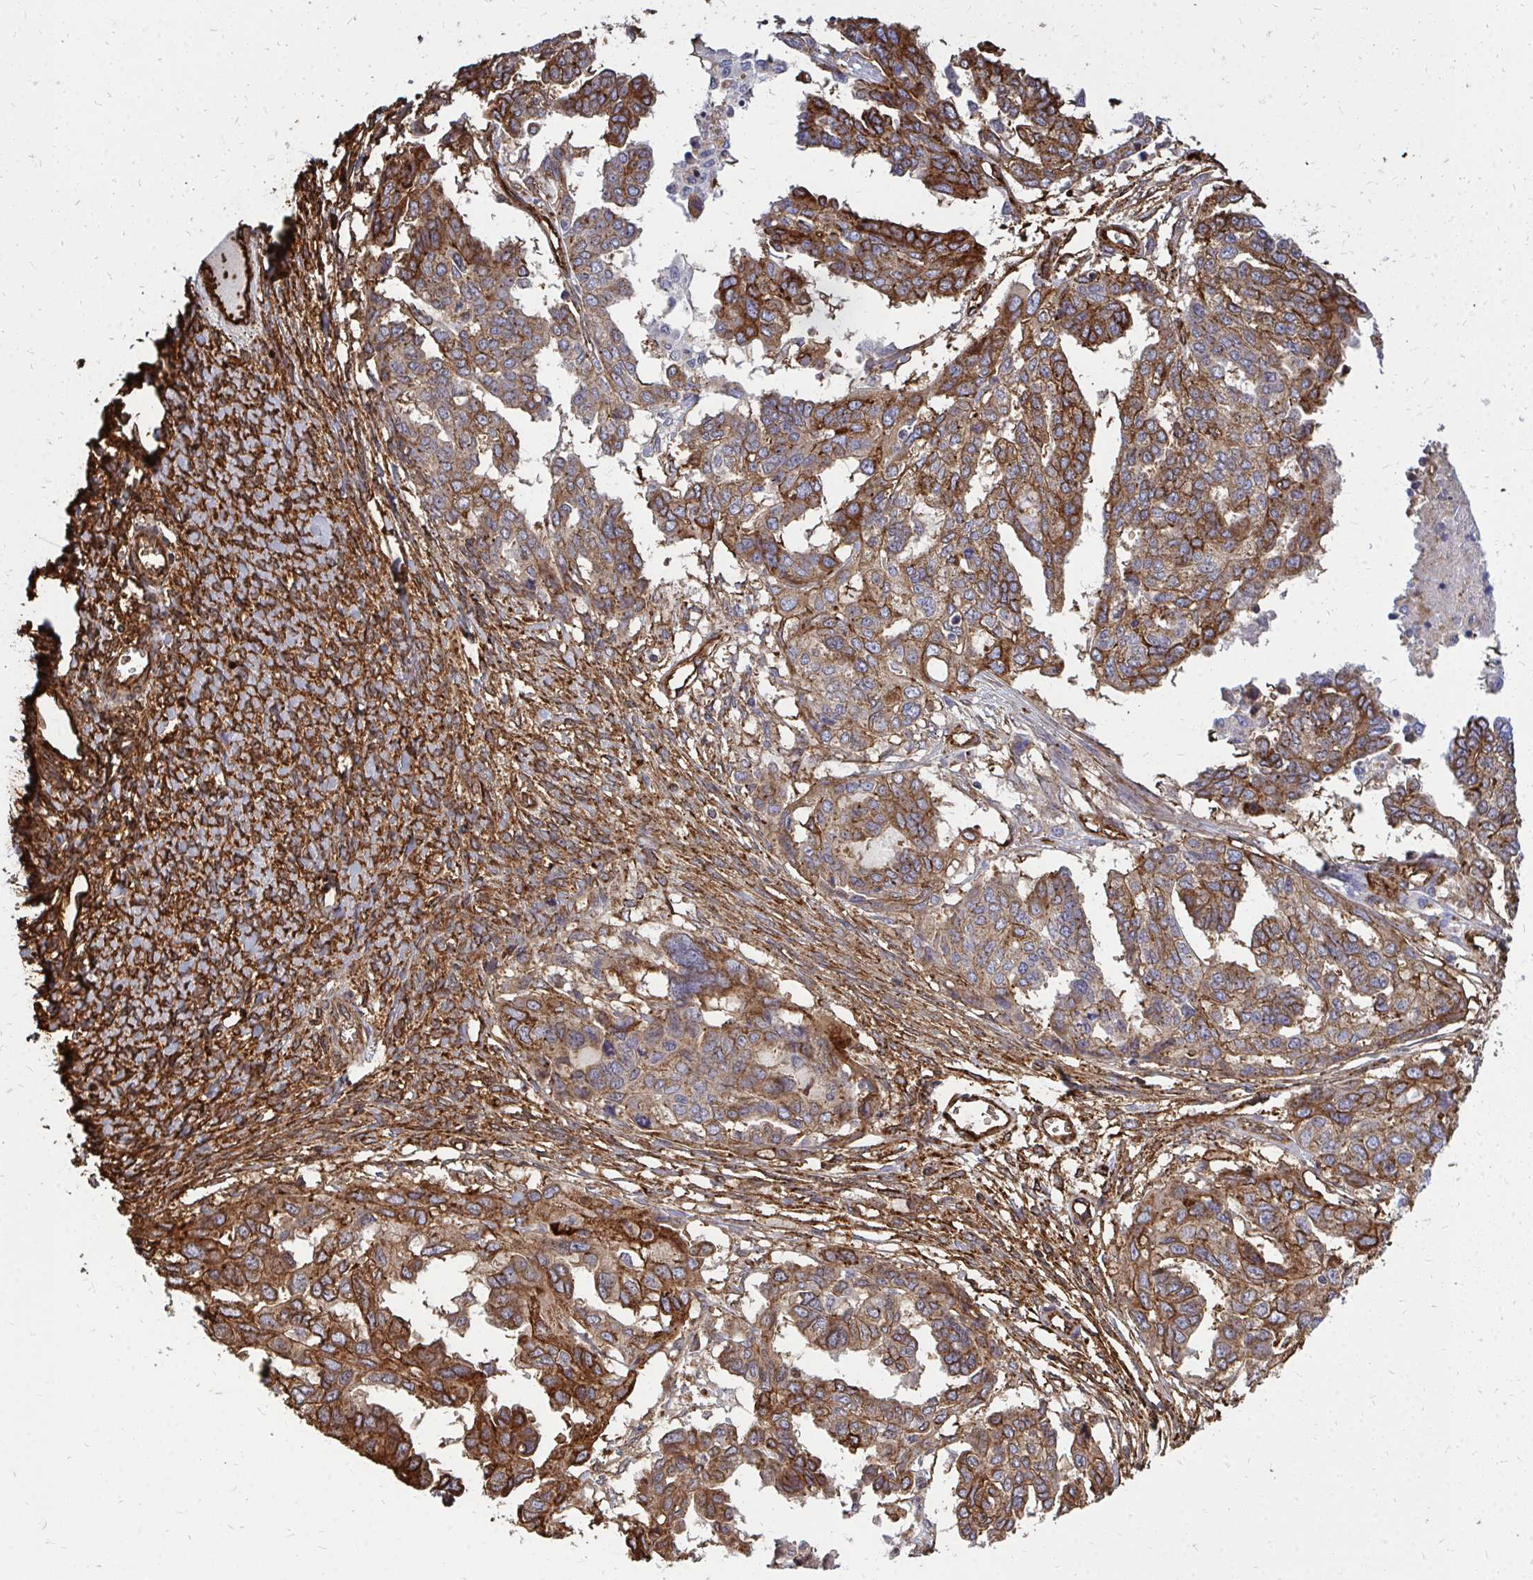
{"staining": {"intensity": "strong", "quantity": "25%-75%", "location": "cytoplasmic/membranous"}, "tissue": "ovarian cancer", "cell_type": "Tumor cells", "image_type": "cancer", "snomed": [{"axis": "morphology", "description": "Cystadenocarcinoma, serous, NOS"}, {"axis": "topography", "description": "Ovary"}], "caption": "Serous cystadenocarcinoma (ovarian) stained for a protein demonstrates strong cytoplasmic/membranous positivity in tumor cells.", "gene": "MARCKSL1", "patient": {"sex": "female", "age": 53}}